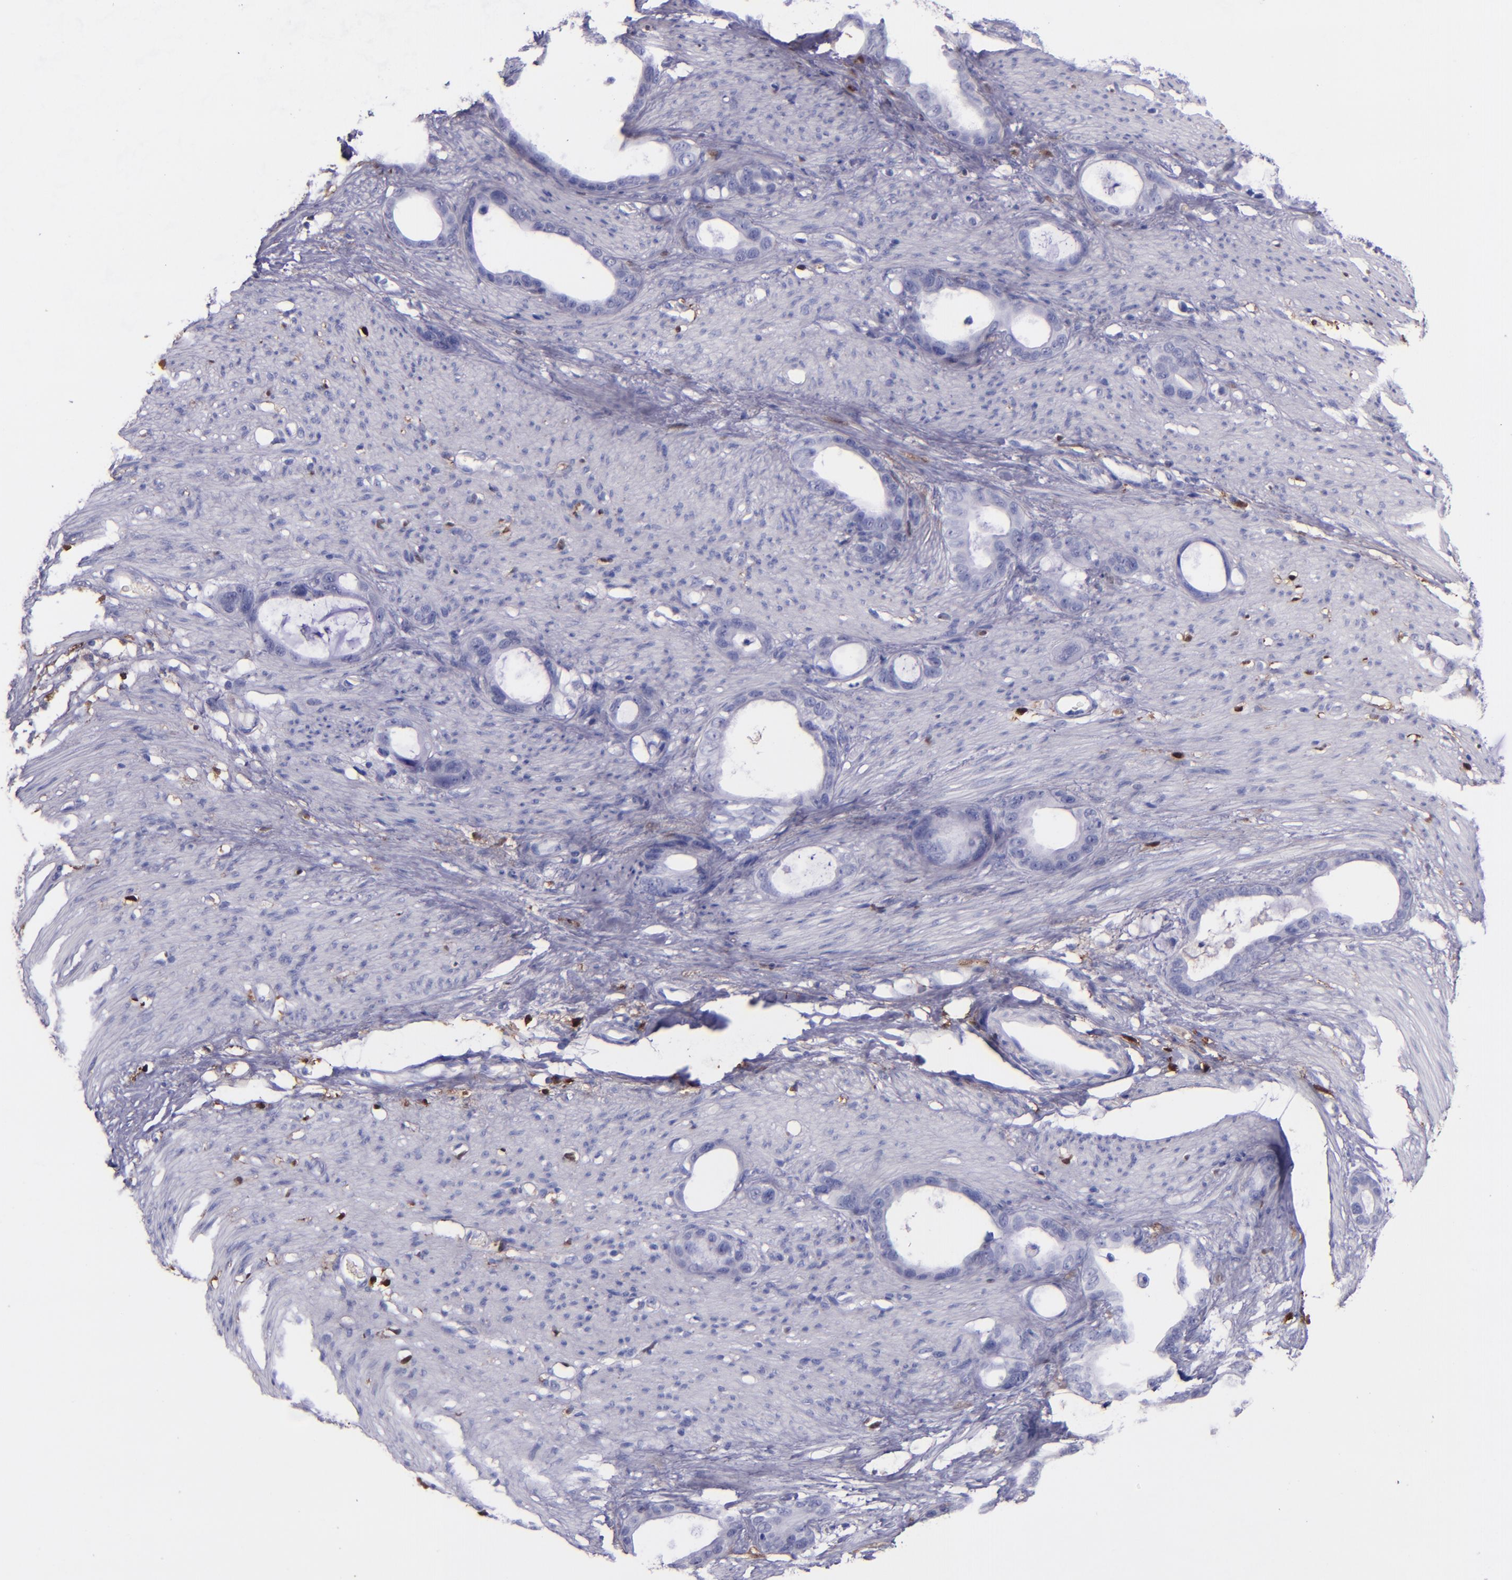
{"staining": {"intensity": "negative", "quantity": "none", "location": "none"}, "tissue": "stomach cancer", "cell_type": "Tumor cells", "image_type": "cancer", "snomed": [{"axis": "morphology", "description": "Adenocarcinoma, NOS"}, {"axis": "topography", "description": "Stomach"}], "caption": "IHC of stomach cancer (adenocarcinoma) displays no expression in tumor cells.", "gene": "F13A1", "patient": {"sex": "female", "age": 75}}